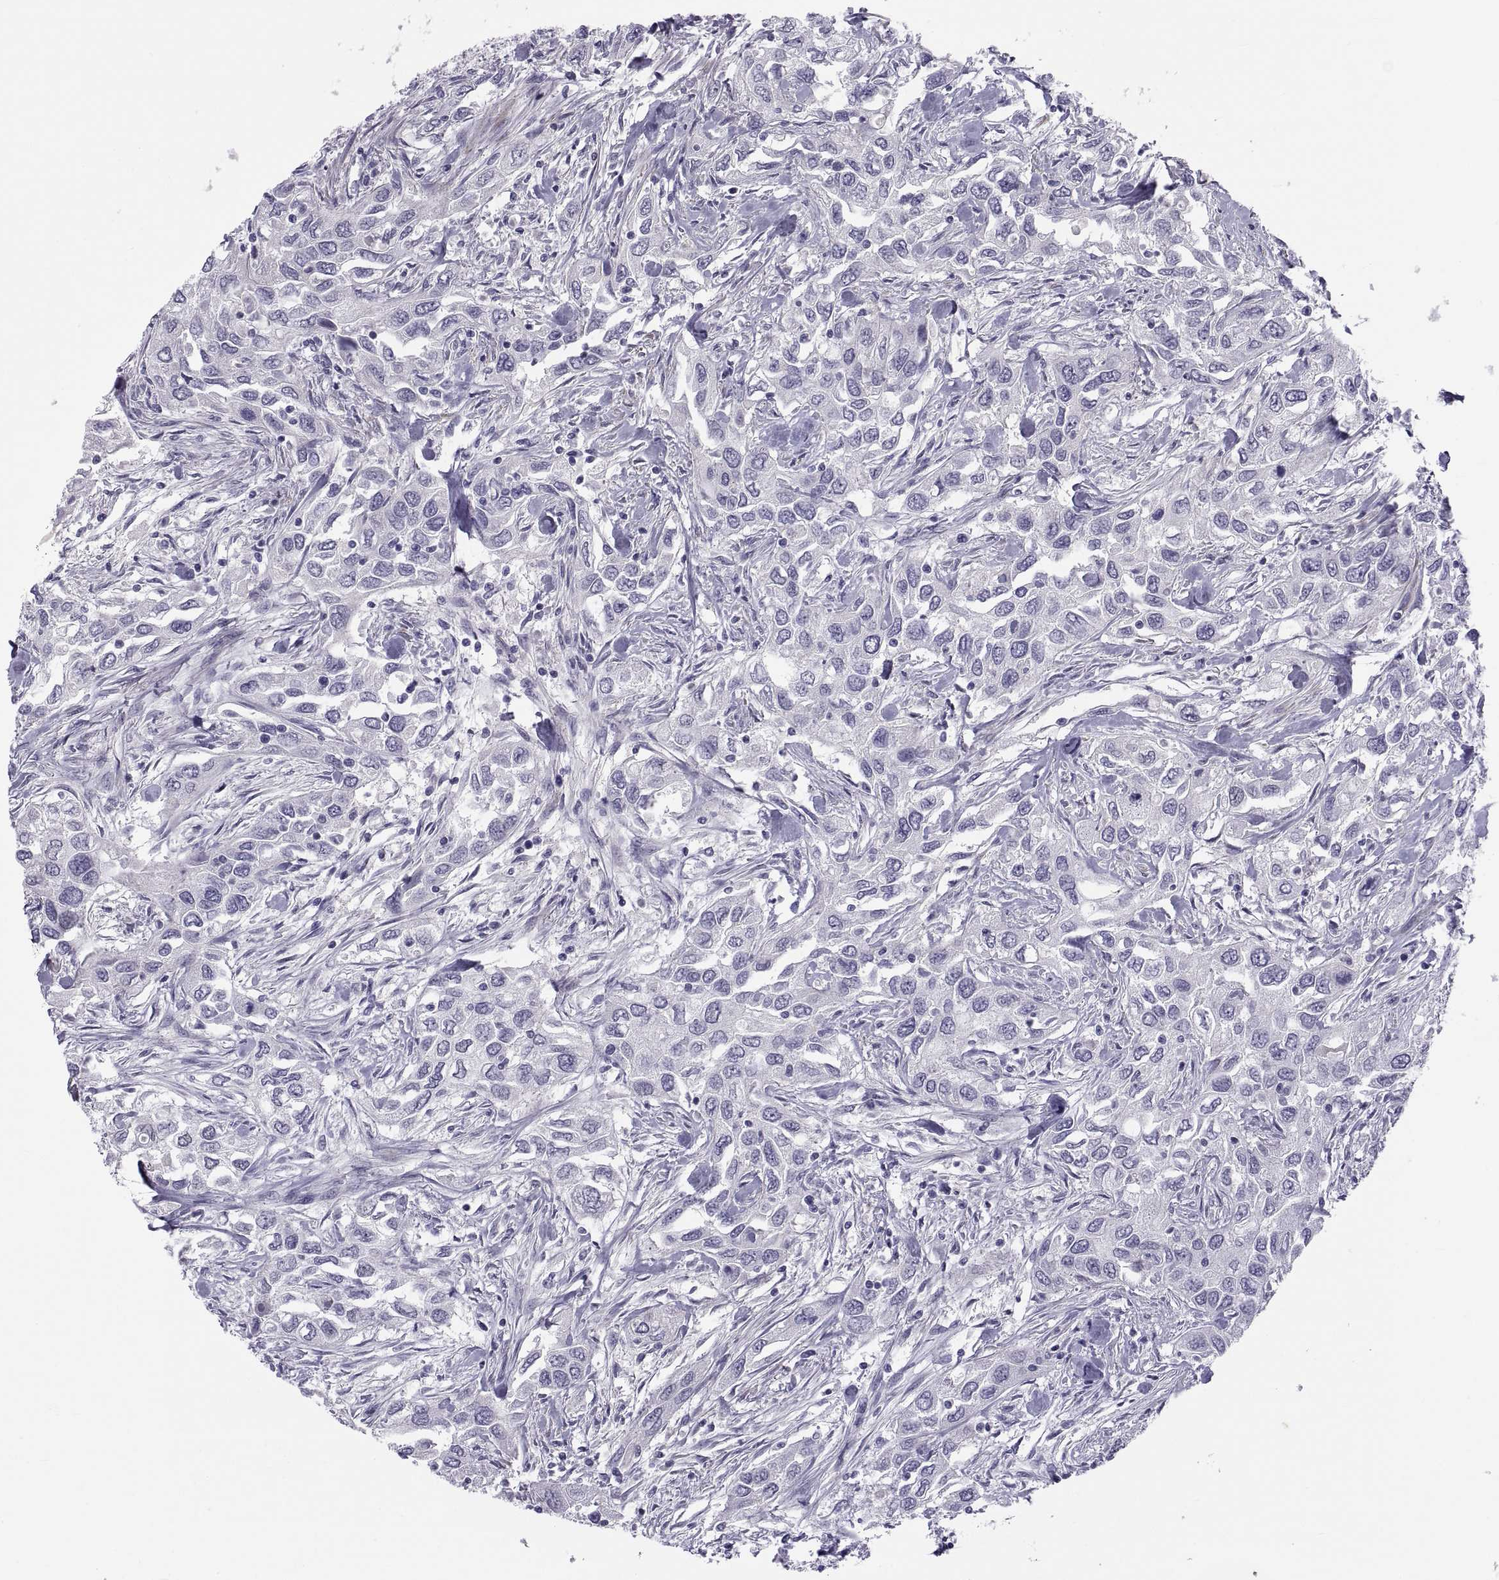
{"staining": {"intensity": "negative", "quantity": "none", "location": "none"}, "tissue": "urothelial cancer", "cell_type": "Tumor cells", "image_type": "cancer", "snomed": [{"axis": "morphology", "description": "Urothelial carcinoma, High grade"}, {"axis": "topography", "description": "Urinary bladder"}], "caption": "There is no significant positivity in tumor cells of urothelial cancer.", "gene": "TMEM158", "patient": {"sex": "male", "age": 76}}